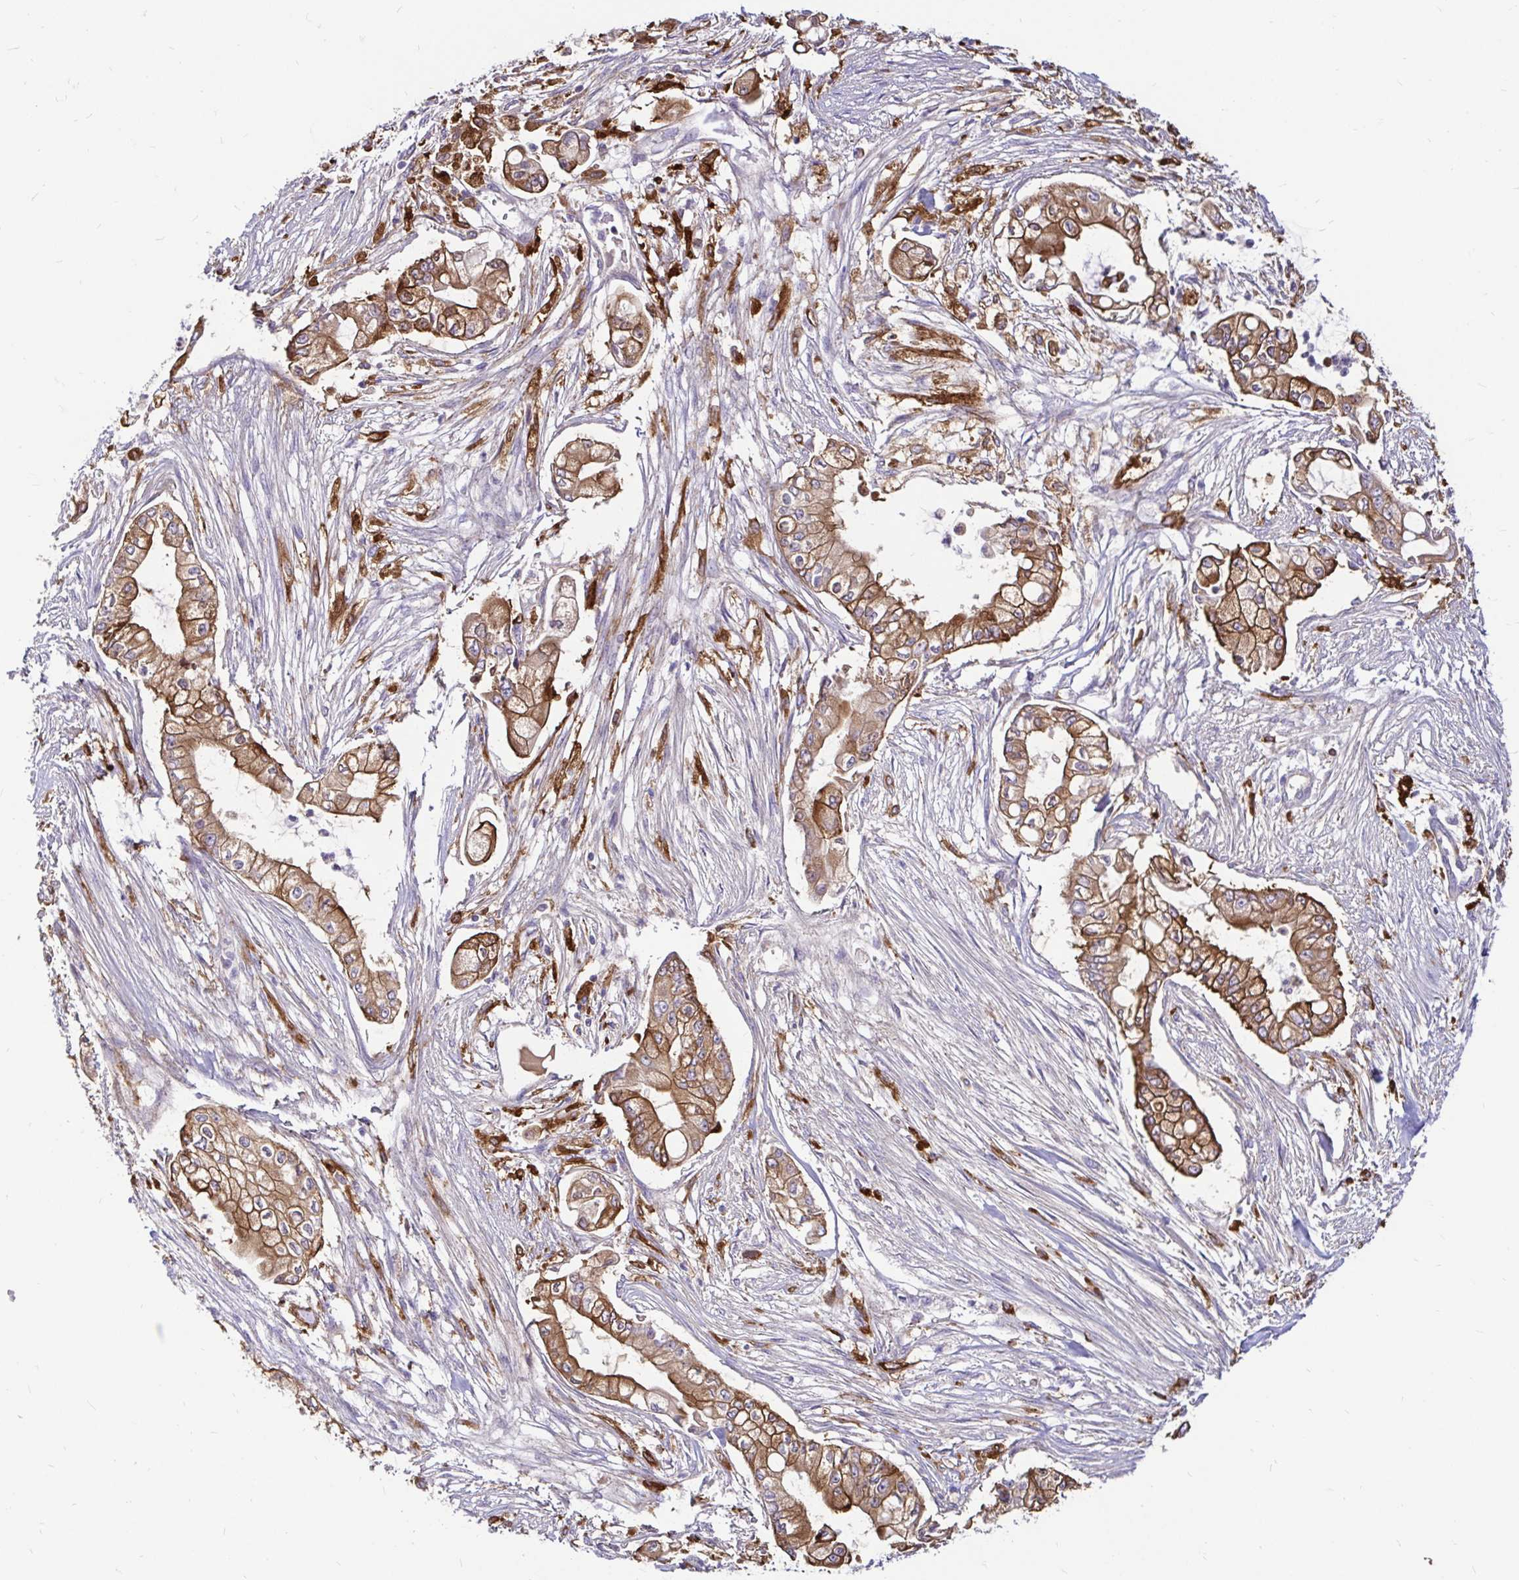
{"staining": {"intensity": "moderate", "quantity": ">75%", "location": "cytoplasmic/membranous"}, "tissue": "pancreatic cancer", "cell_type": "Tumor cells", "image_type": "cancer", "snomed": [{"axis": "morphology", "description": "Adenocarcinoma, NOS"}, {"axis": "topography", "description": "Pancreas"}], "caption": "Immunohistochemistry image of neoplastic tissue: human pancreatic cancer (adenocarcinoma) stained using immunohistochemistry (IHC) demonstrates medium levels of moderate protein expression localized specifically in the cytoplasmic/membranous of tumor cells, appearing as a cytoplasmic/membranous brown color.", "gene": "FUCA1", "patient": {"sex": "female", "age": 69}}